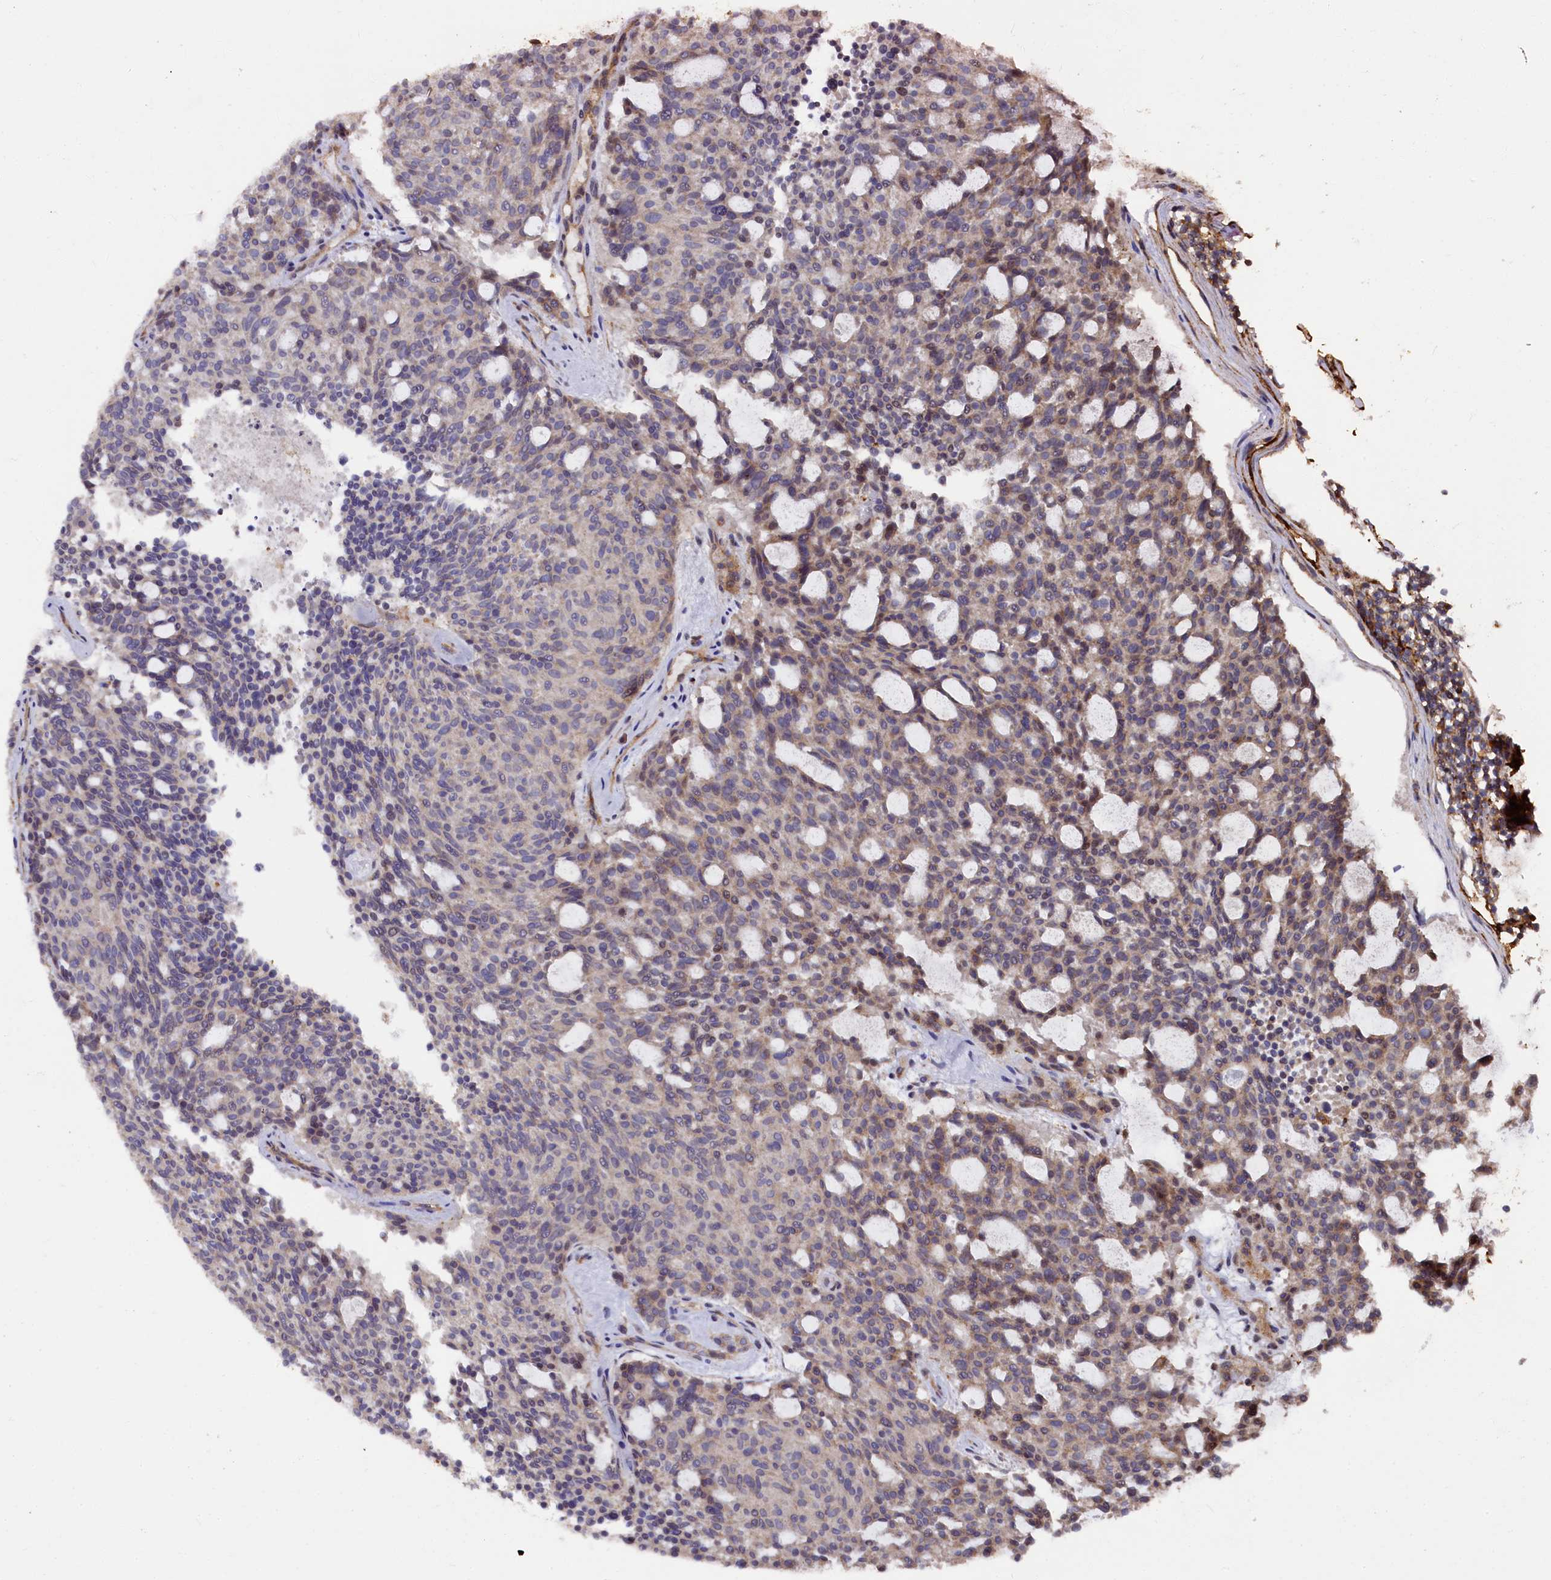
{"staining": {"intensity": "weak", "quantity": "25%-75%", "location": "cytoplasmic/membranous"}, "tissue": "carcinoid", "cell_type": "Tumor cells", "image_type": "cancer", "snomed": [{"axis": "morphology", "description": "Carcinoid, malignant, NOS"}, {"axis": "topography", "description": "Pancreas"}], "caption": "Immunohistochemistry of carcinoid exhibits low levels of weak cytoplasmic/membranous staining in approximately 25%-75% of tumor cells.", "gene": "PLEKHO2", "patient": {"sex": "female", "age": 54}}